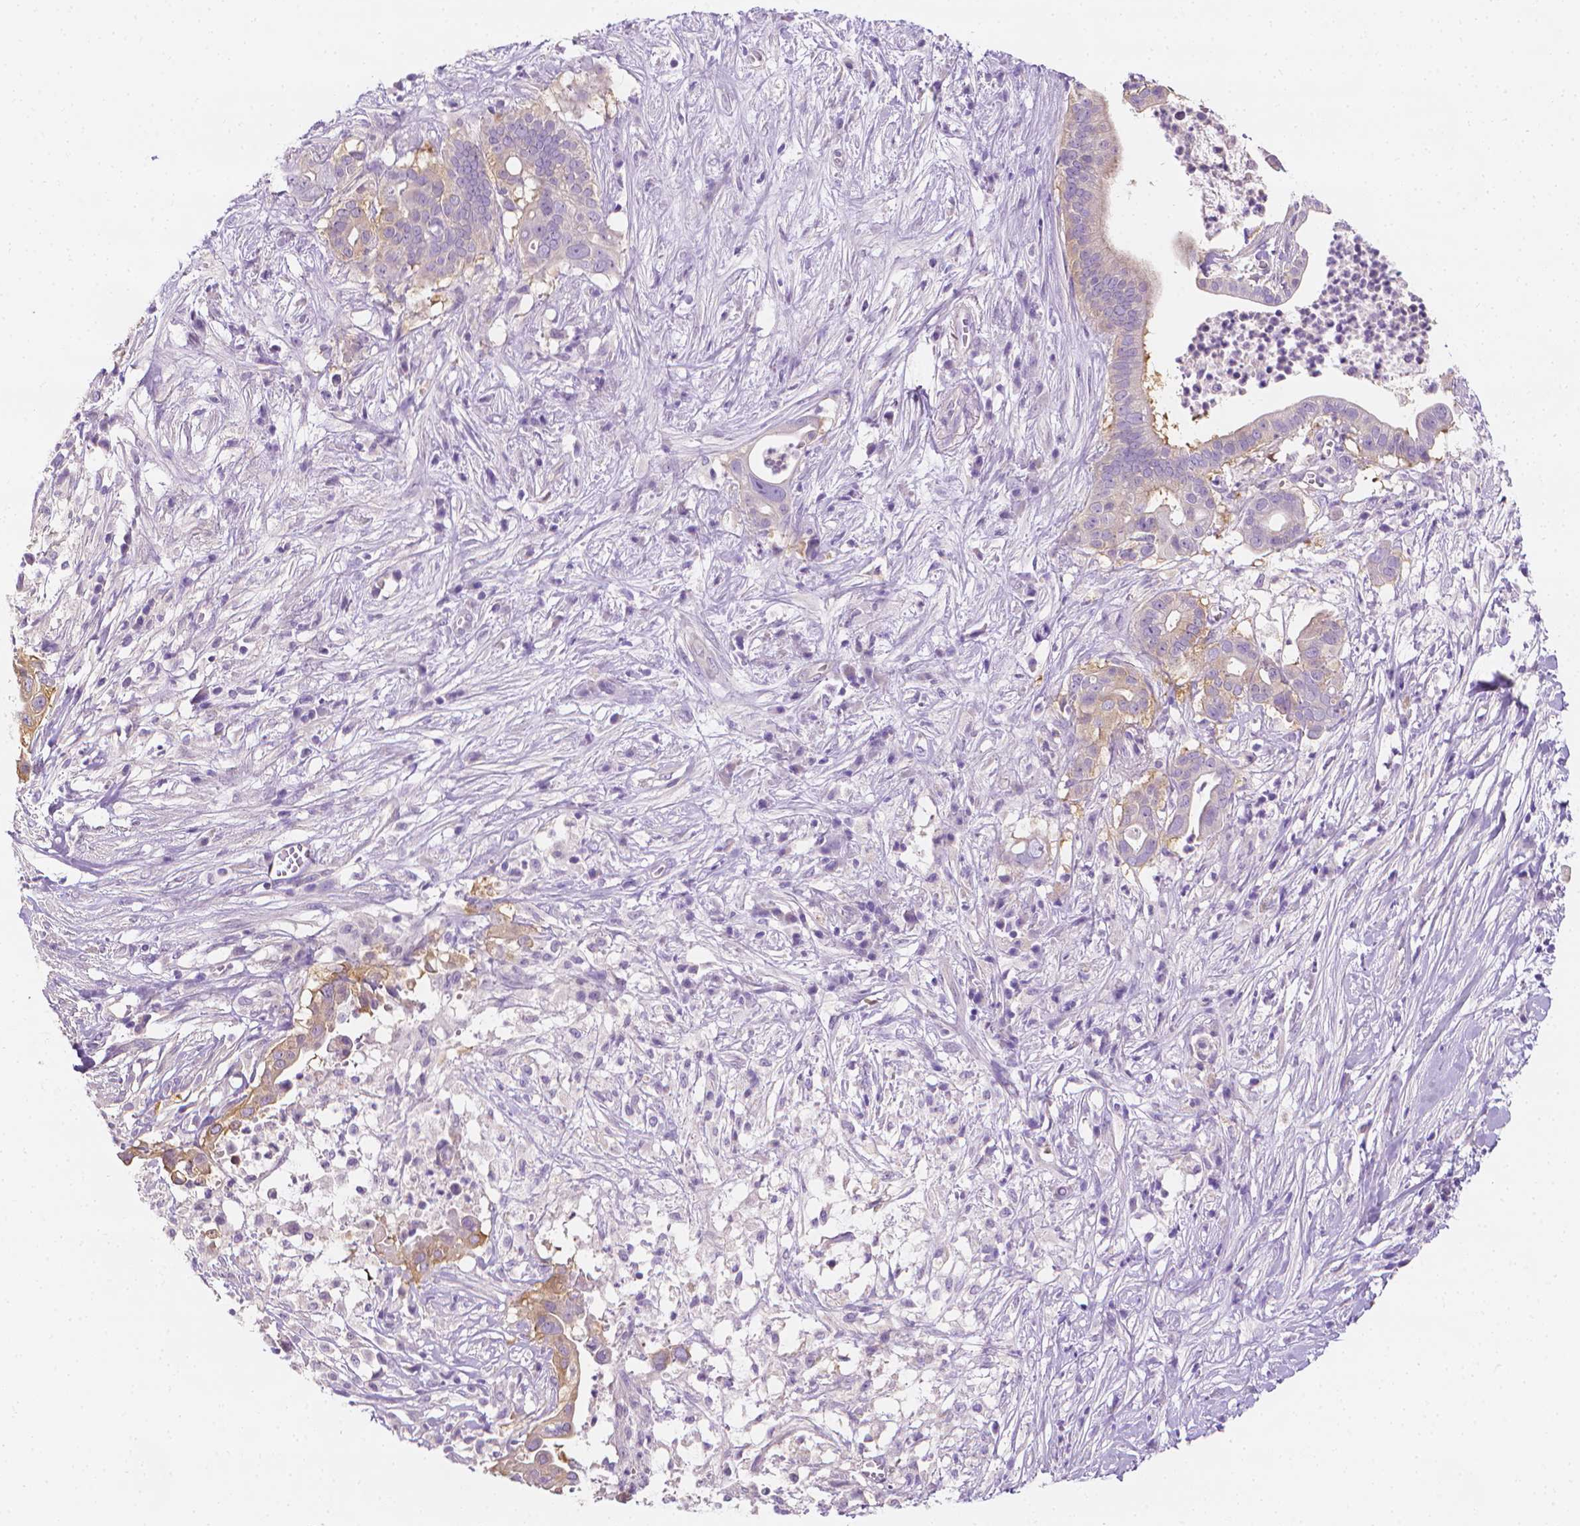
{"staining": {"intensity": "weak", "quantity": "25%-75%", "location": "cytoplasmic/membranous"}, "tissue": "pancreatic cancer", "cell_type": "Tumor cells", "image_type": "cancer", "snomed": [{"axis": "morphology", "description": "Adenocarcinoma, NOS"}, {"axis": "topography", "description": "Pancreas"}], "caption": "Immunohistochemistry micrograph of neoplastic tissue: human adenocarcinoma (pancreatic) stained using immunohistochemistry (IHC) exhibits low levels of weak protein expression localized specifically in the cytoplasmic/membranous of tumor cells, appearing as a cytoplasmic/membranous brown color.", "gene": "FASN", "patient": {"sex": "male", "age": 61}}